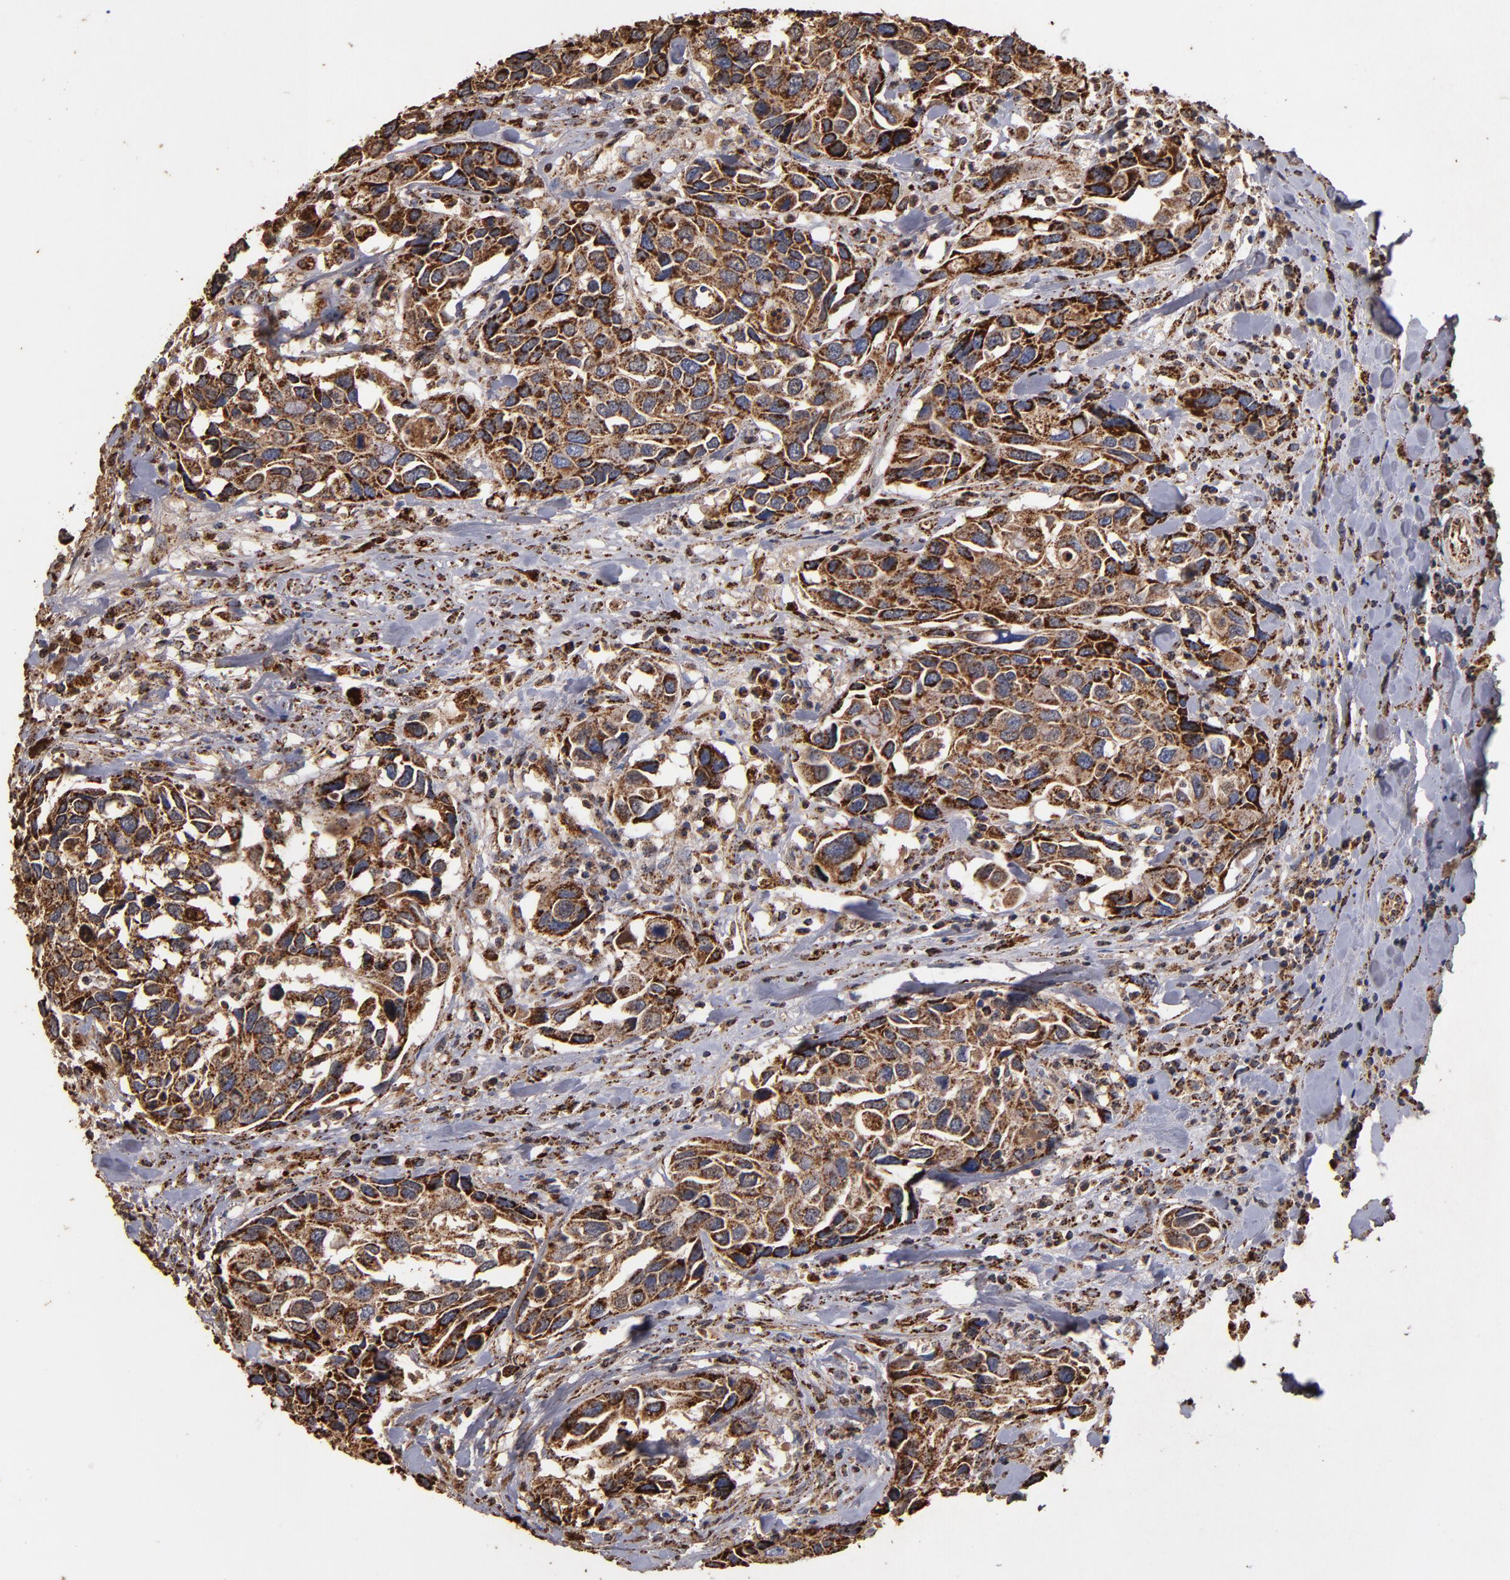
{"staining": {"intensity": "moderate", "quantity": ">75%", "location": "cytoplasmic/membranous"}, "tissue": "urothelial cancer", "cell_type": "Tumor cells", "image_type": "cancer", "snomed": [{"axis": "morphology", "description": "Urothelial carcinoma, High grade"}, {"axis": "topography", "description": "Urinary bladder"}], "caption": "High-grade urothelial carcinoma was stained to show a protein in brown. There is medium levels of moderate cytoplasmic/membranous staining in about >75% of tumor cells.", "gene": "SOD2", "patient": {"sex": "male", "age": 66}}